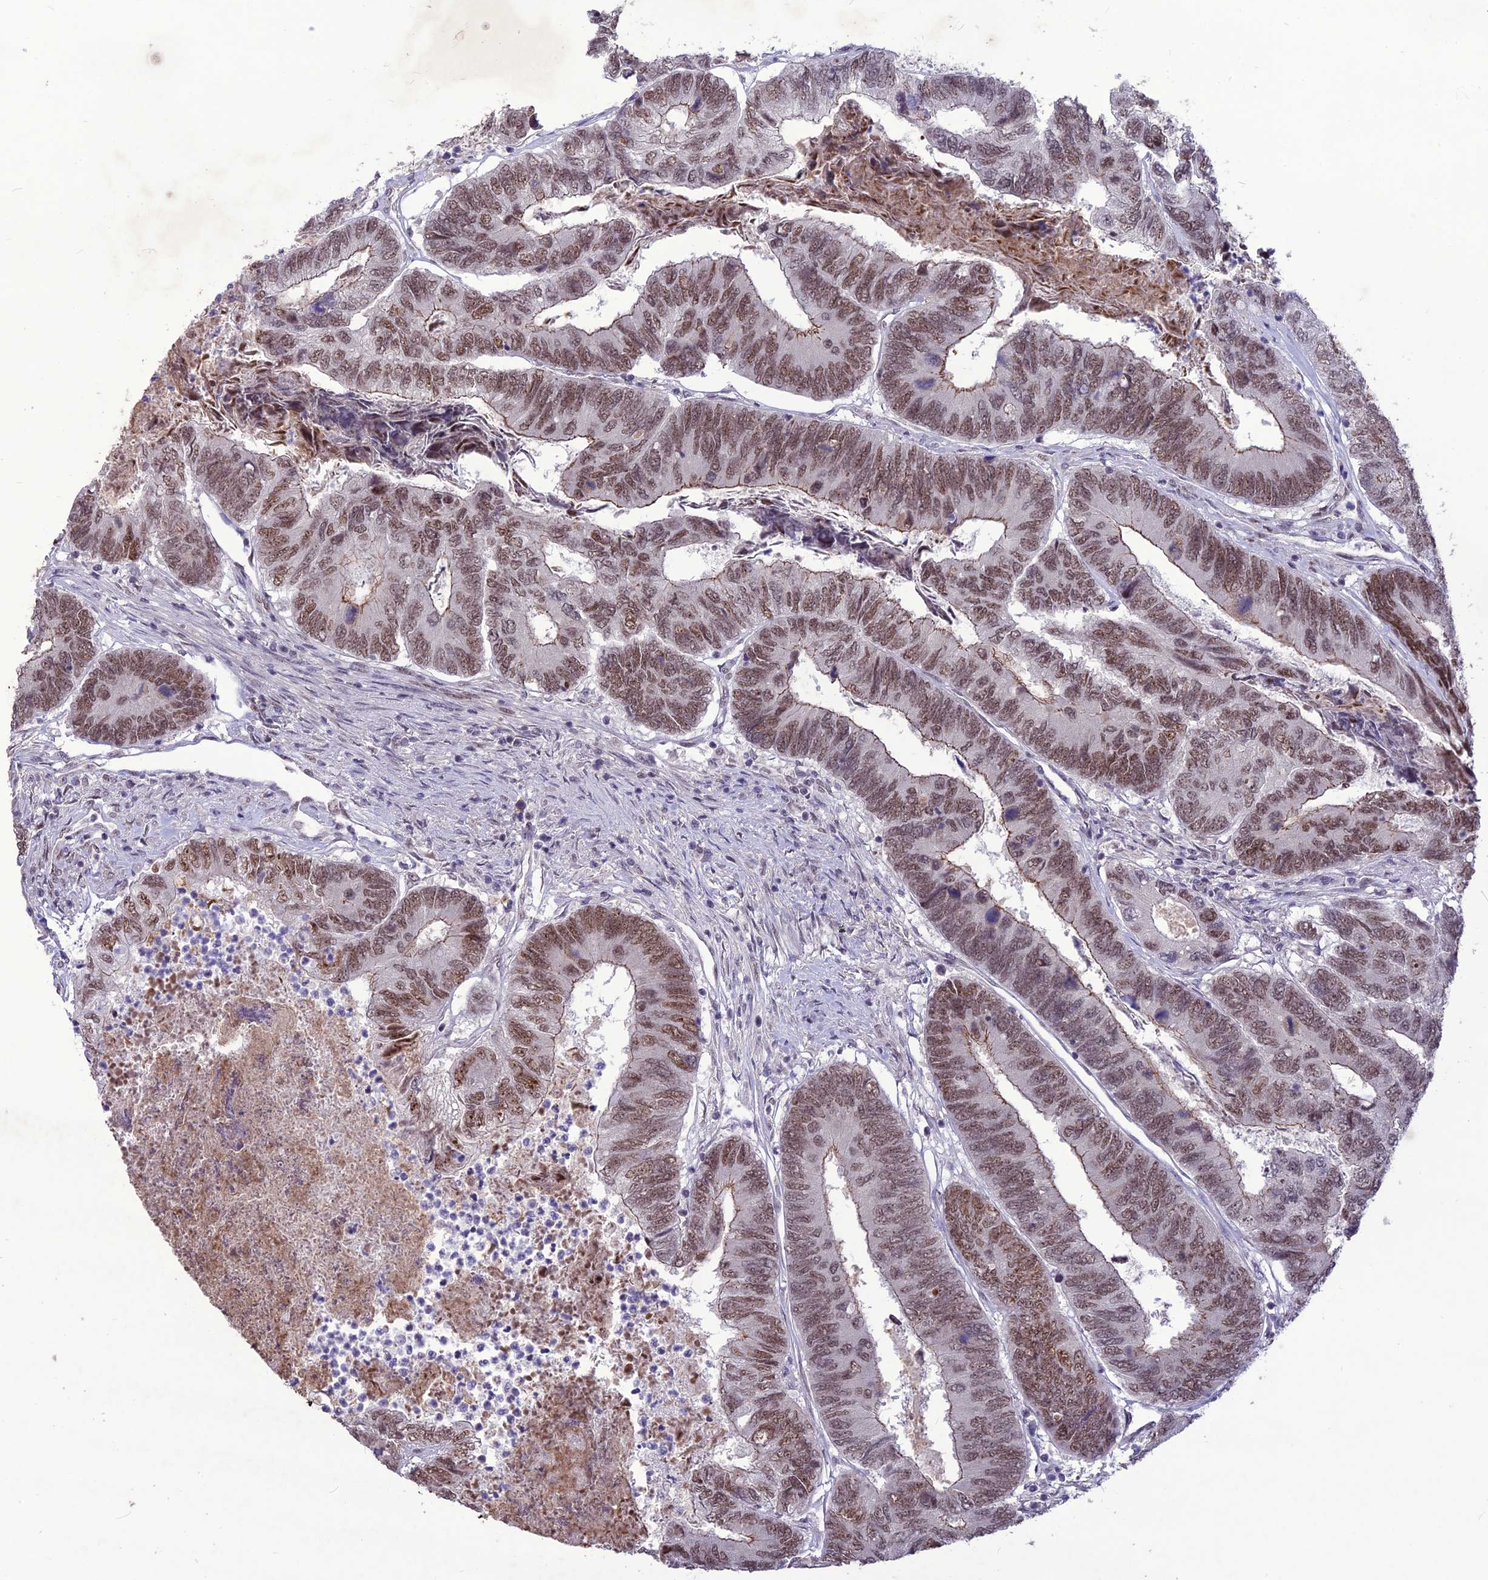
{"staining": {"intensity": "moderate", "quantity": ">75%", "location": "nuclear"}, "tissue": "colorectal cancer", "cell_type": "Tumor cells", "image_type": "cancer", "snomed": [{"axis": "morphology", "description": "Adenocarcinoma, NOS"}, {"axis": "topography", "description": "Colon"}], "caption": "This is a photomicrograph of immunohistochemistry staining of adenocarcinoma (colorectal), which shows moderate positivity in the nuclear of tumor cells.", "gene": "DIS3", "patient": {"sex": "female", "age": 67}}